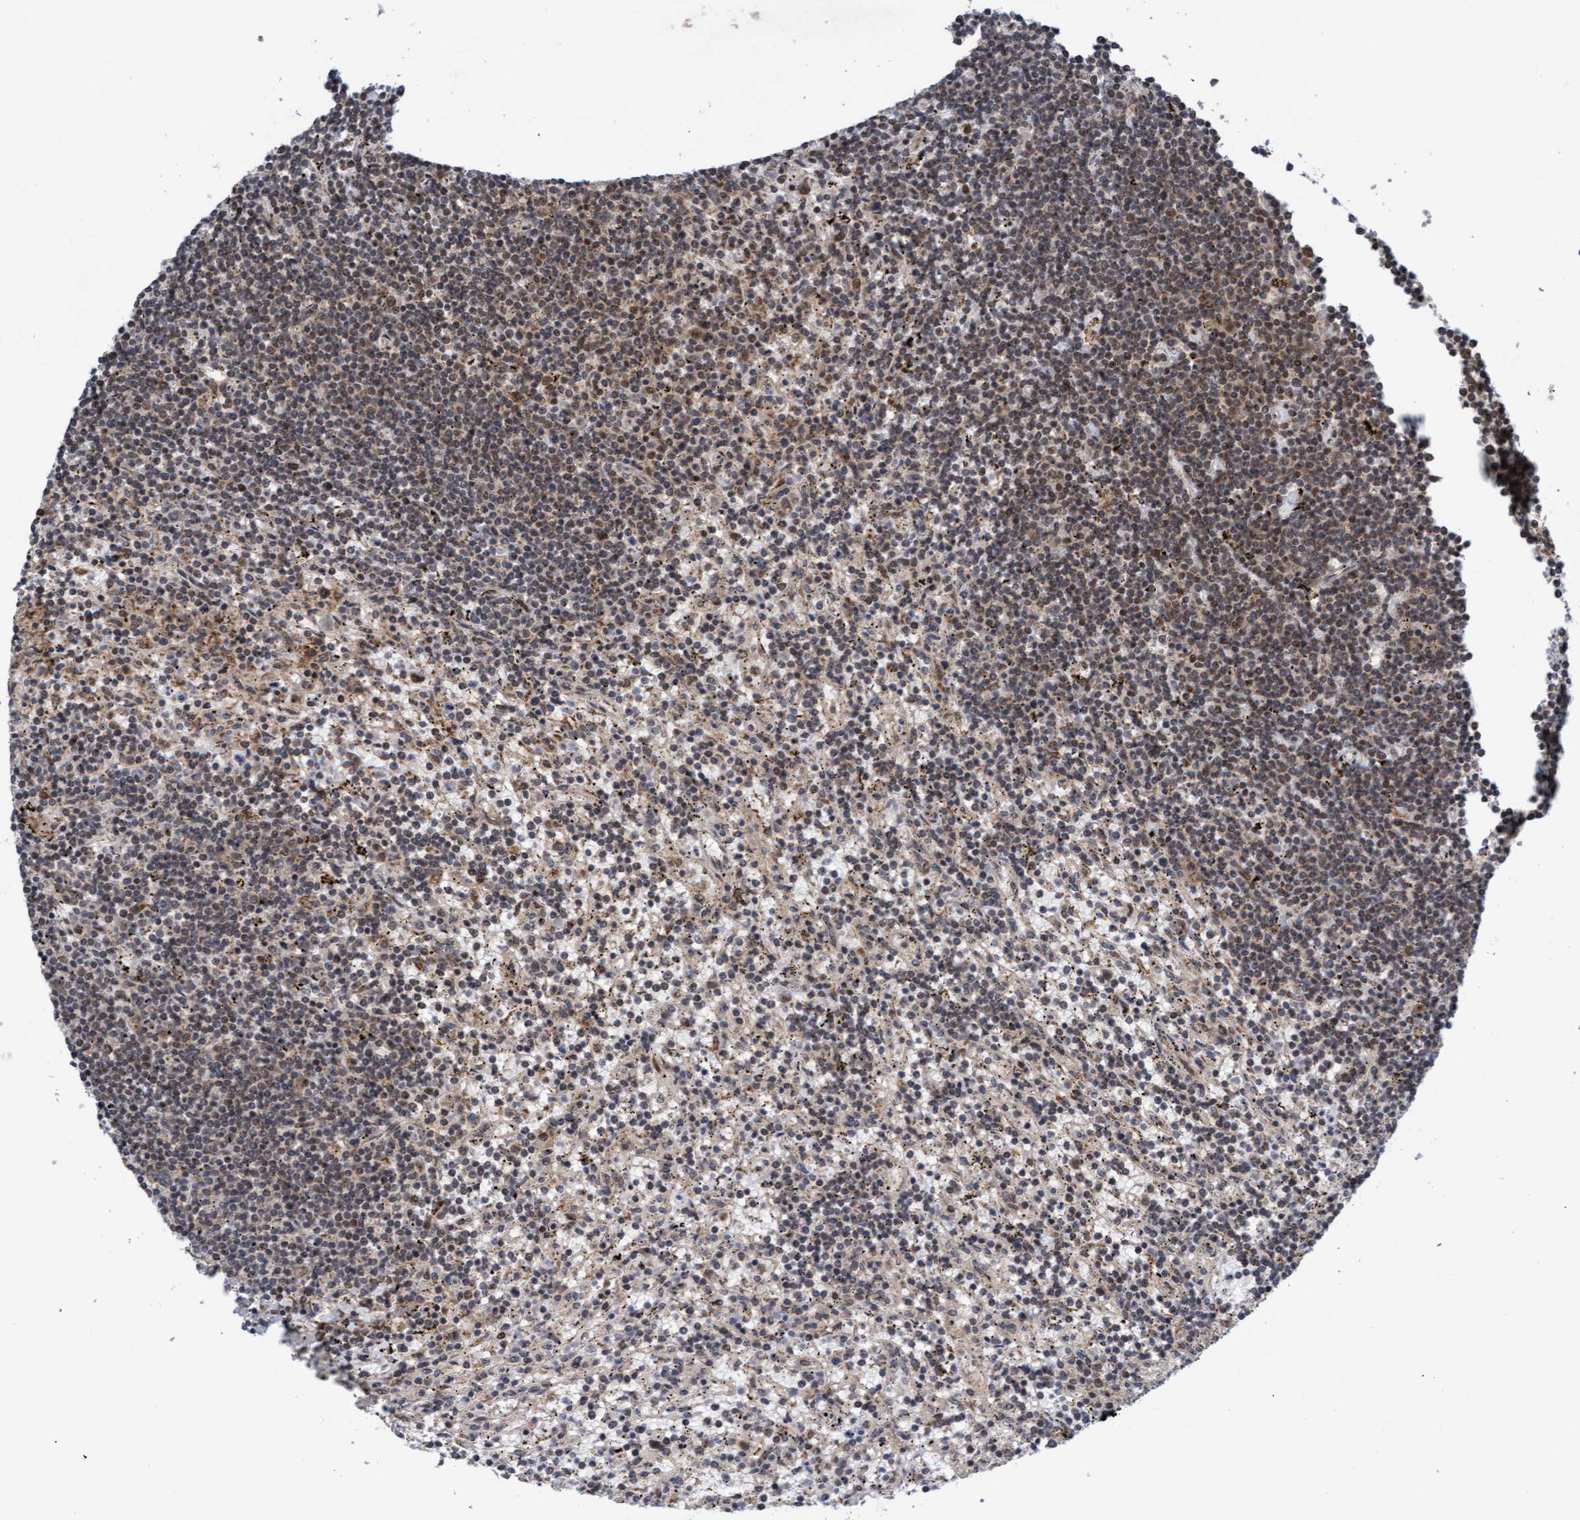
{"staining": {"intensity": "weak", "quantity": "25%-75%", "location": "cytoplasmic/membranous"}, "tissue": "lymphoma", "cell_type": "Tumor cells", "image_type": "cancer", "snomed": [{"axis": "morphology", "description": "Malignant lymphoma, non-Hodgkin's type, Low grade"}, {"axis": "topography", "description": "Spleen"}], "caption": "IHC of human malignant lymphoma, non-Hodgkin's type (low-grade) shows low levels of weak cytoplasmic/membranous staining in about 25%-75% of tumor cells. IHC stains the protein of interest in brown and the nuclei are stained blue.", "gene": "ITFG1", "patient": {"sex": "male", "age": 76}}